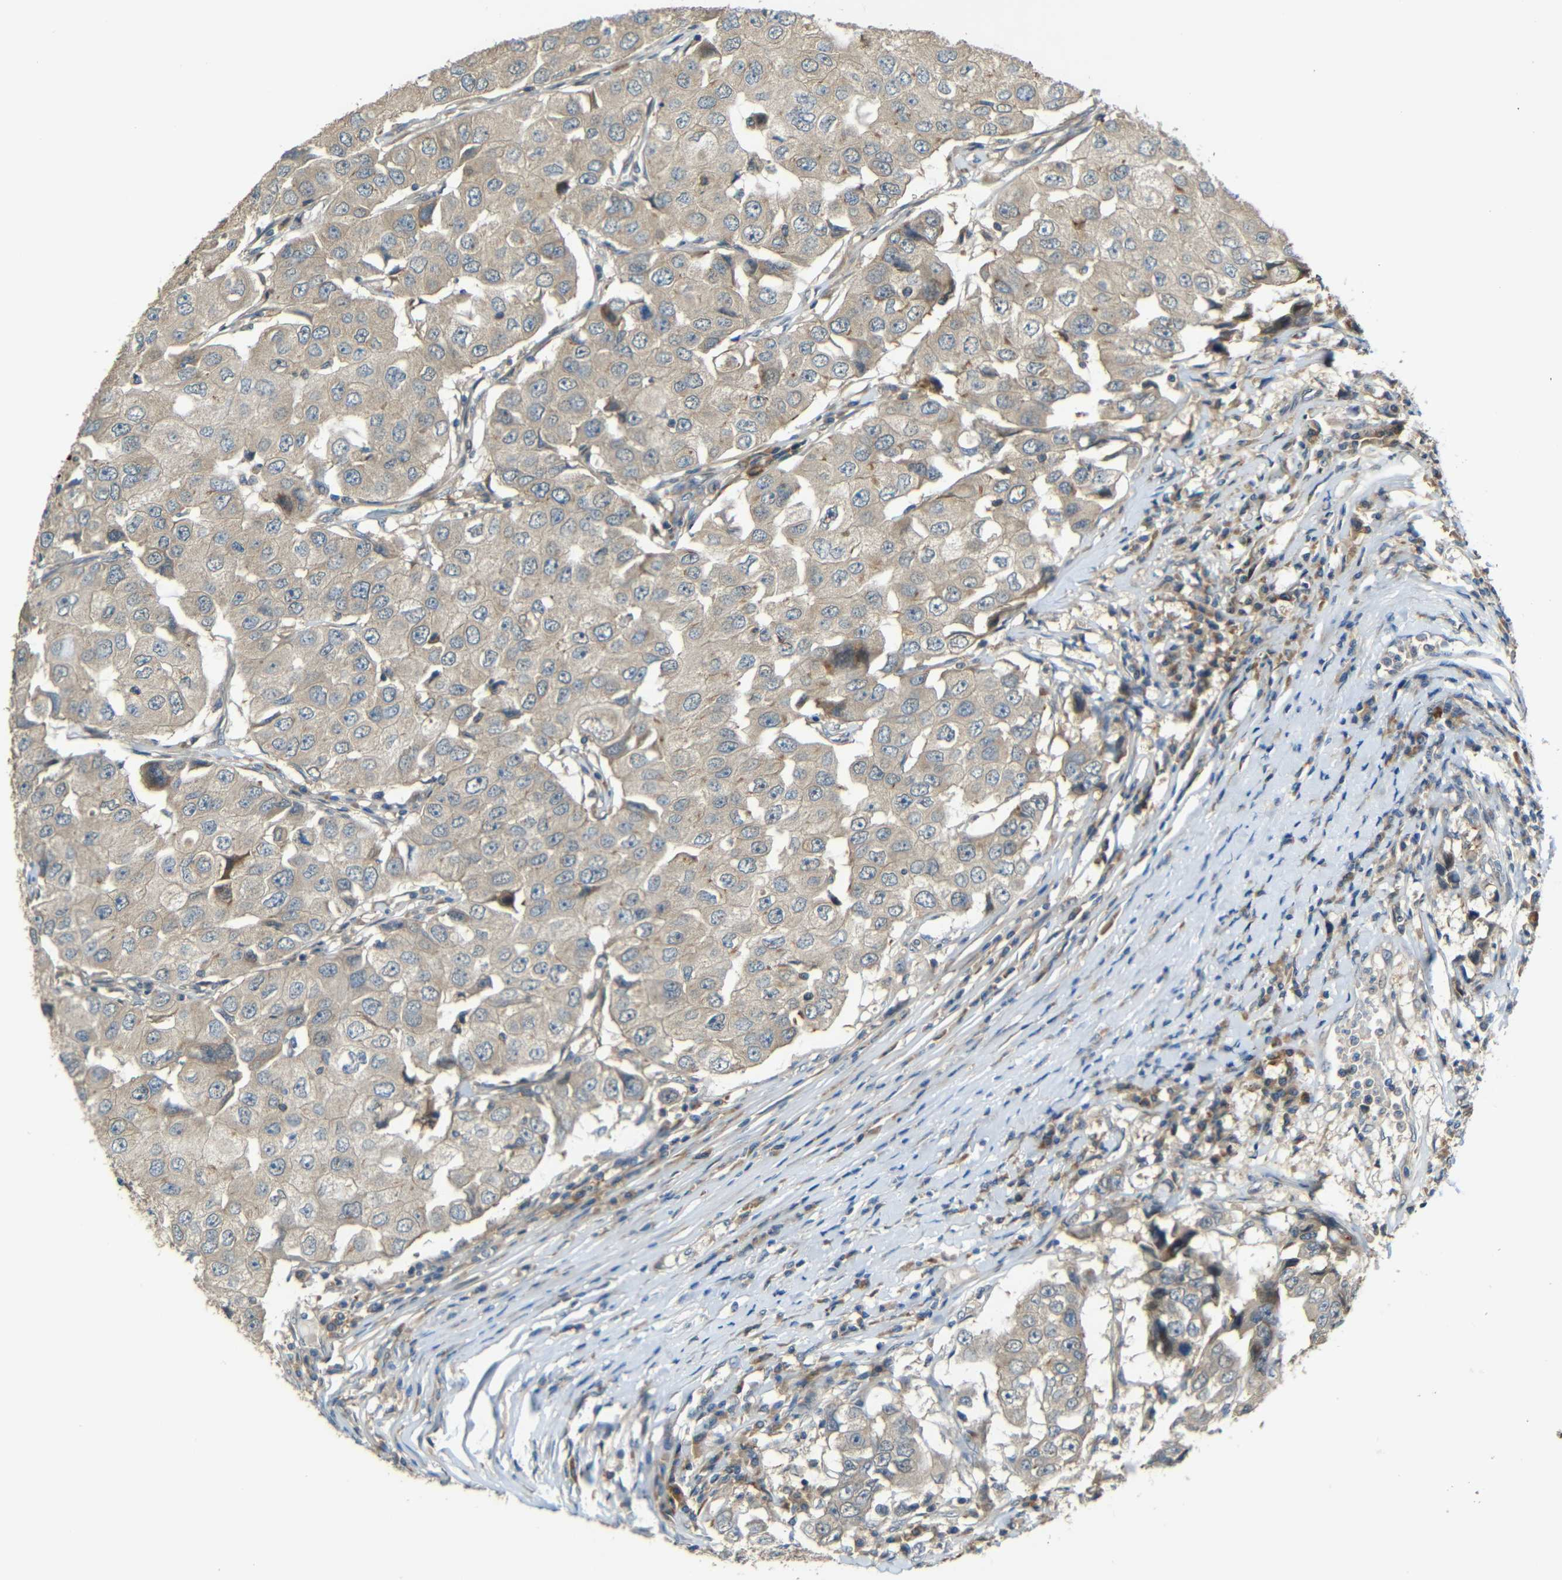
{"staining": {"intensity": "weak", "quantity": ">75%", "location": "cytoplasmic/membranous"}, "tissue": "breast cancer", "cell_type": "Tumor cells", "image_type": "cancer", "snomed": [{"axis": "morphology", "description": "Duct carcinoma"}, {"axis": "topography", "description": "Breast"}], "caption": "Immunohistochemical staining of breast cancer displays low levels of weak cytoplasmic/membranous staining in about >75% of tumor cells. (DAB (3,3'-diaminobenzidine) IHC, brown staining for protein, blue staining for nuclei).", "gene": "FNDC3A", "patient": {"sex": "female", "age": 27}}